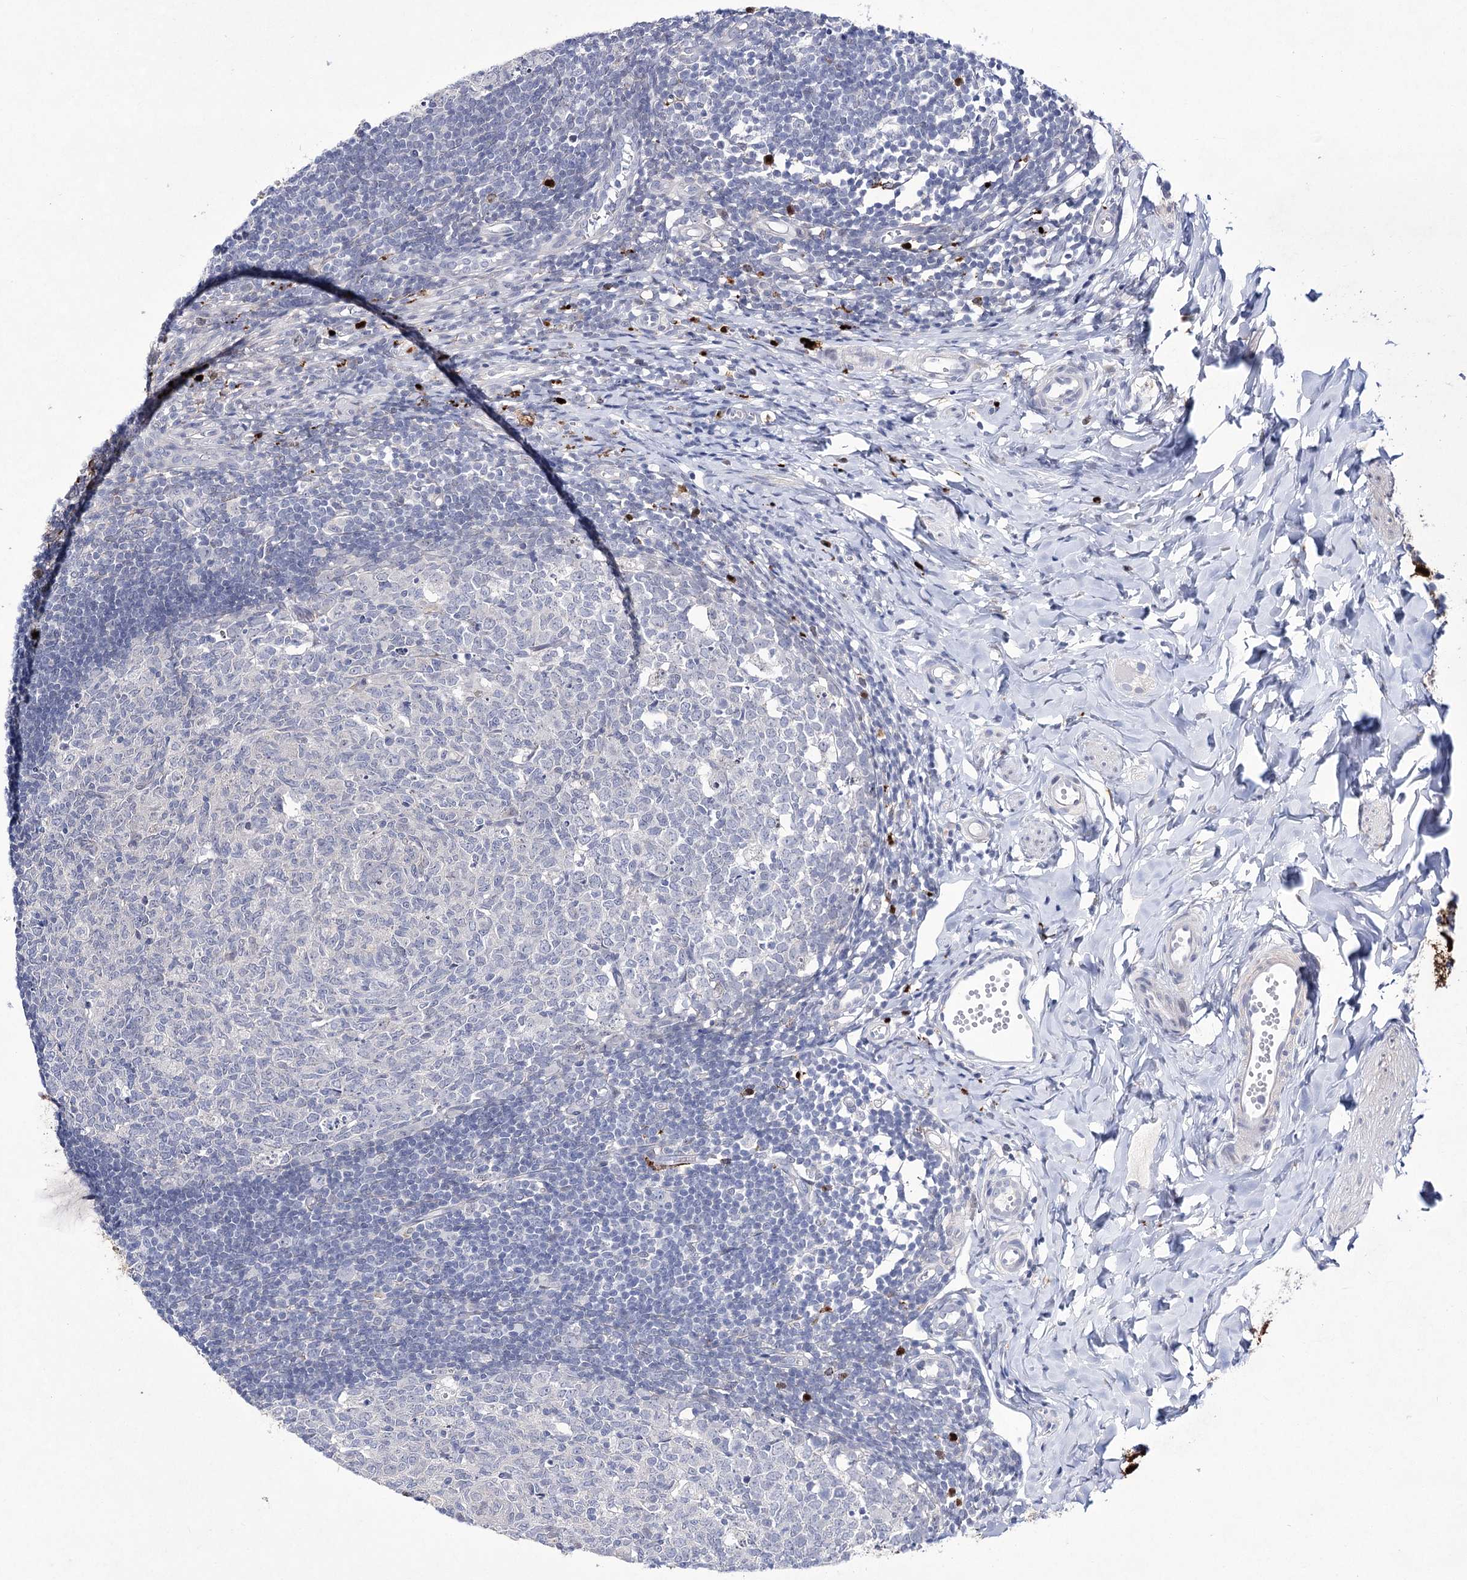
{"staining": {"intensity": "strong", "quantity": ">75%", "location": "cytoplasmic/membranous,nuclear"}, "tissue": "appendix", "cell_type": "Glandular cells", "image_type": "normal", "snomed": [{"axis": "morphology", "description": "Normal tissue, NOS"}, {"axis": "topography", "description": "Appendix"}], "caption": "This image shows normal appendix stained with IHC to label a protein in brown. The cytoplasmic/membranous,nuclear of glandular cells show strong positivity for the protein. Nuclei are counter-stained blue.", "gene": "UGDH", "patient": {"sex": "male", "age": 14}}